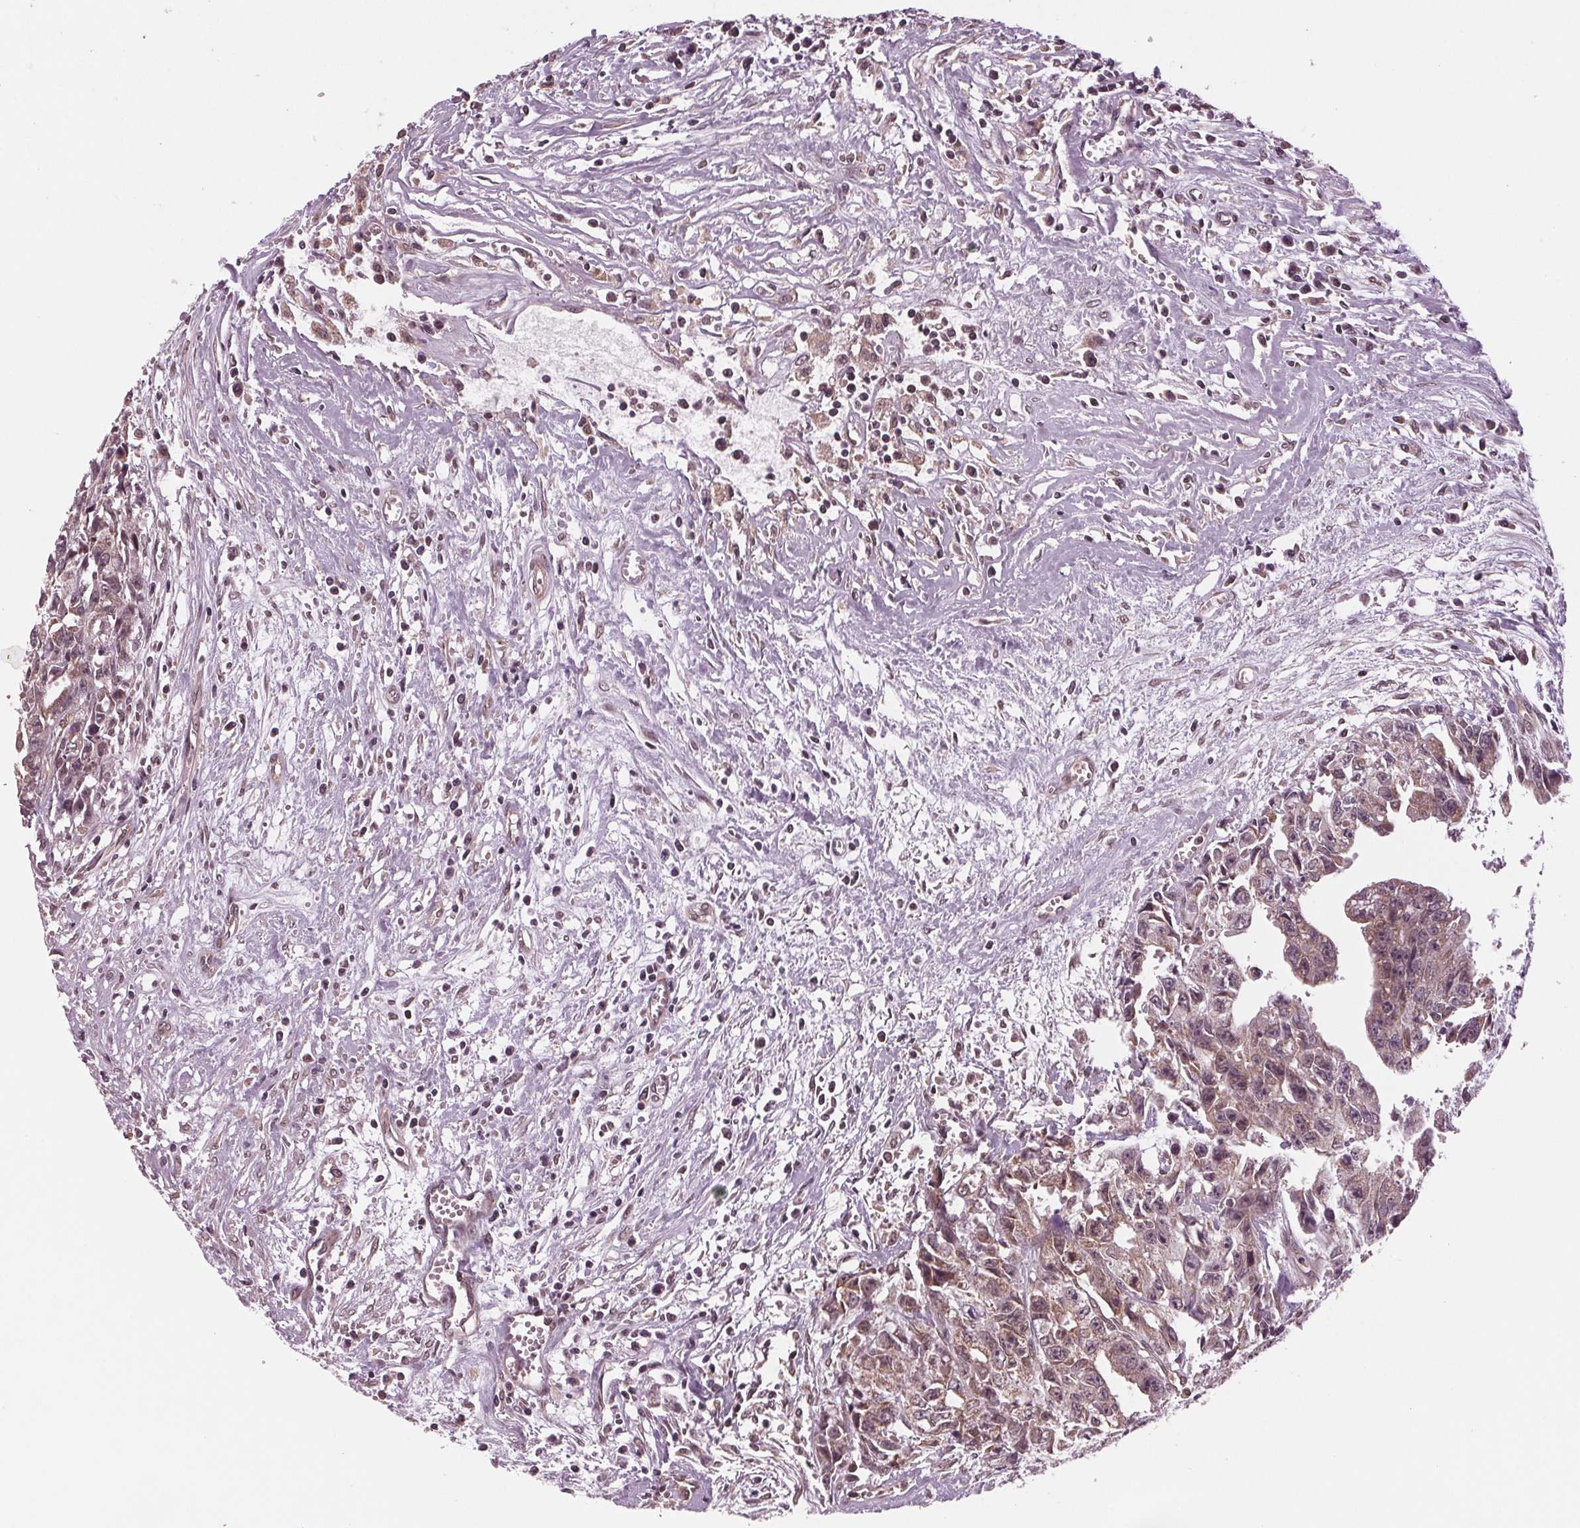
{"staining": {"intensity": "weak", "quantity": "25%-75%", "location": "cytoplasmic/membranous,nuclear"}, "tissue": "testis cancer", "cell_type": "Tumor cells", "image_type": "cancer", "snomed": [{"axis": "morphology", "description": "Carcinoma, Embryonal, NOS"}, {"axis": "morphology", "description": "Teratoma, malignant, NOS"}, {"axis": "topography", "description": "Testis"}], "caption": "Protein expression analysis of human embryonal carcinoma (testis) reveals weak cytoplasmic/membranous and nuclear expression in about 25%-75% of tumor cells.", "gene": "STAT3", "patient": {"sex": "male", "age": 24}}